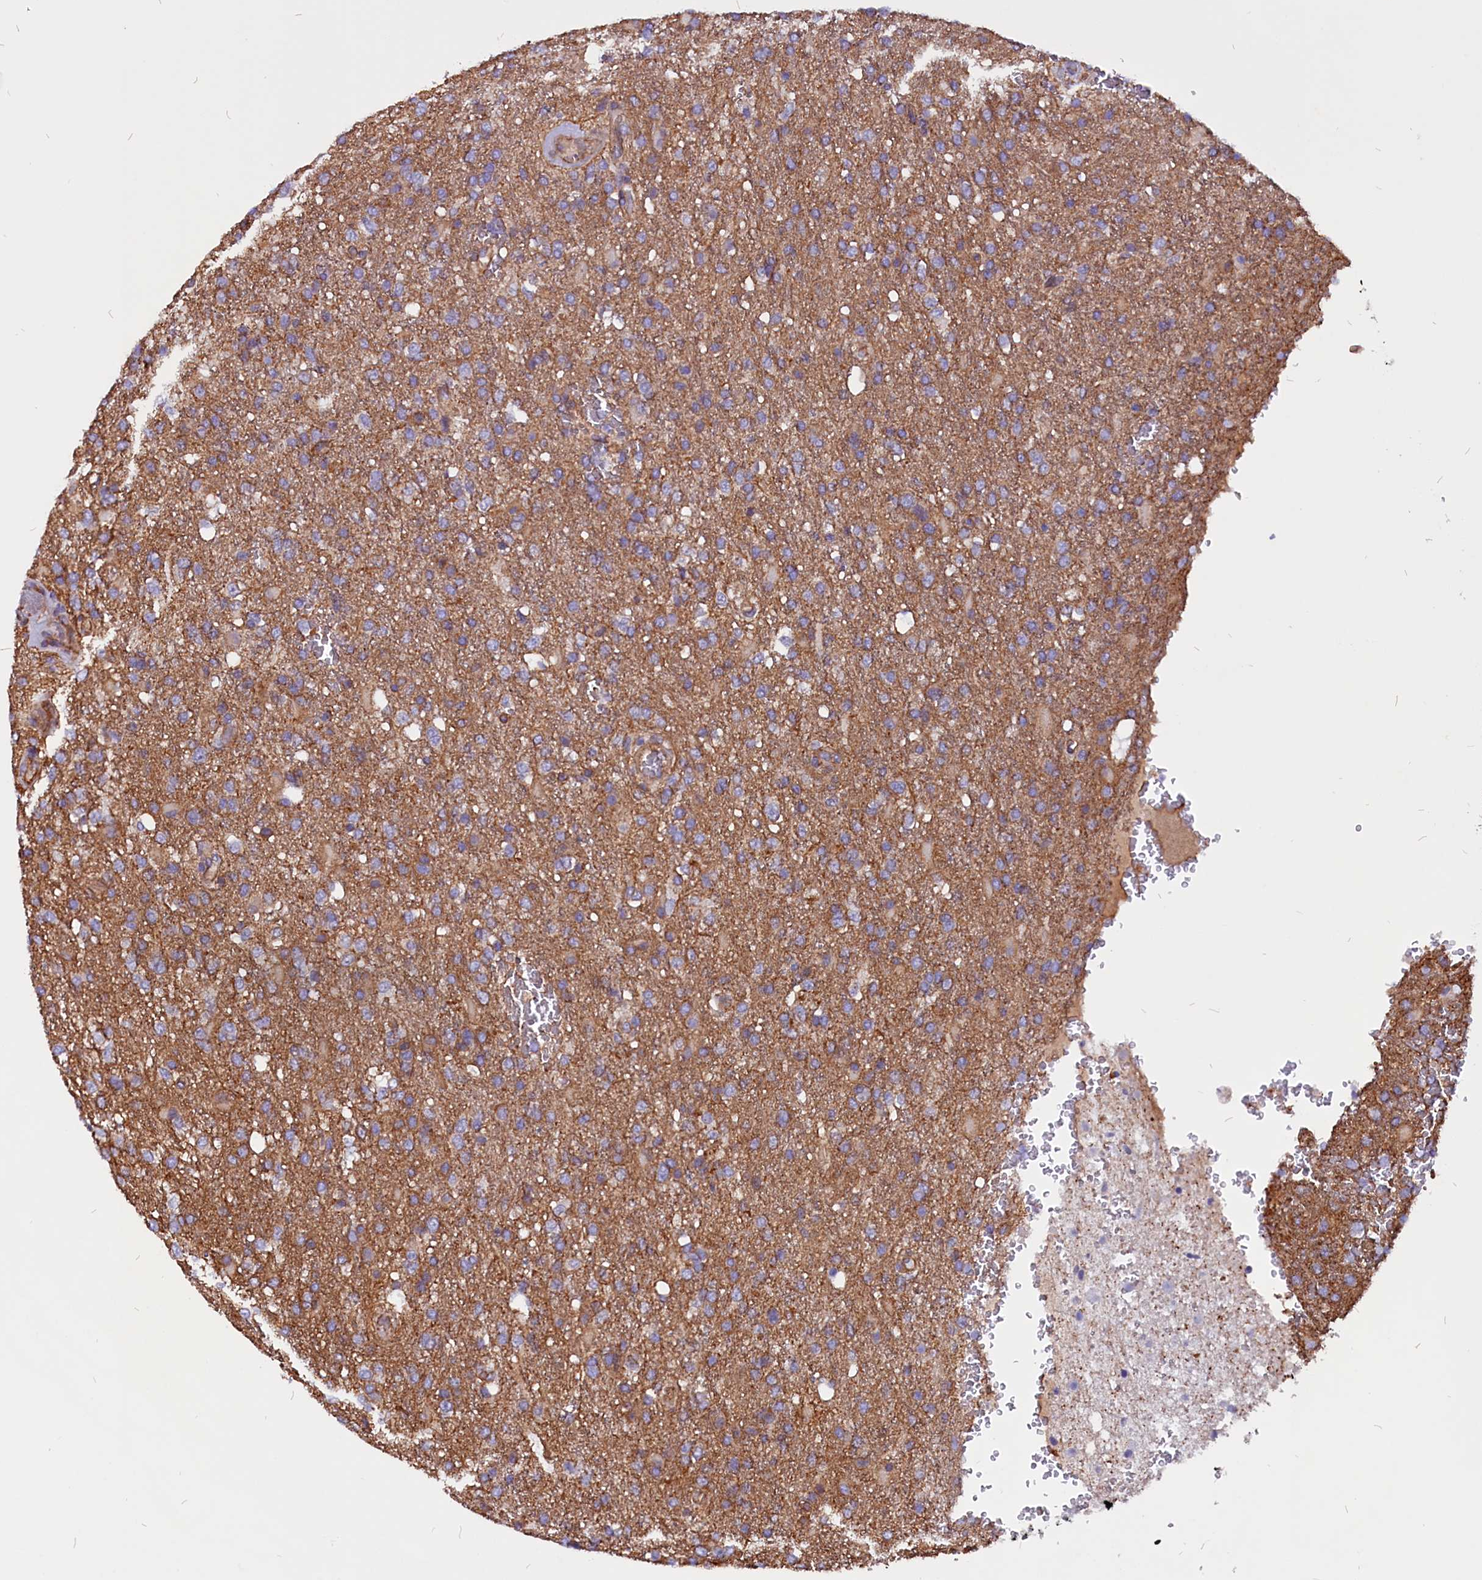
{"staining": {"intensity": "negative", "quantity": "none", "location": "none"}, "tissue": "glioma", "cell_type": "Tumor cells", "image_type": "cancer", "snomed": [{"axis": "morphology", "description": "Glioma, malignant, High grade"}, {"axis": "topography", "description": "Brain"}], "caption": "There is no significant expression in tumor cells of glioma.", "gene": "ZNF749", "patient": {"sex": "female", "age": 74}}